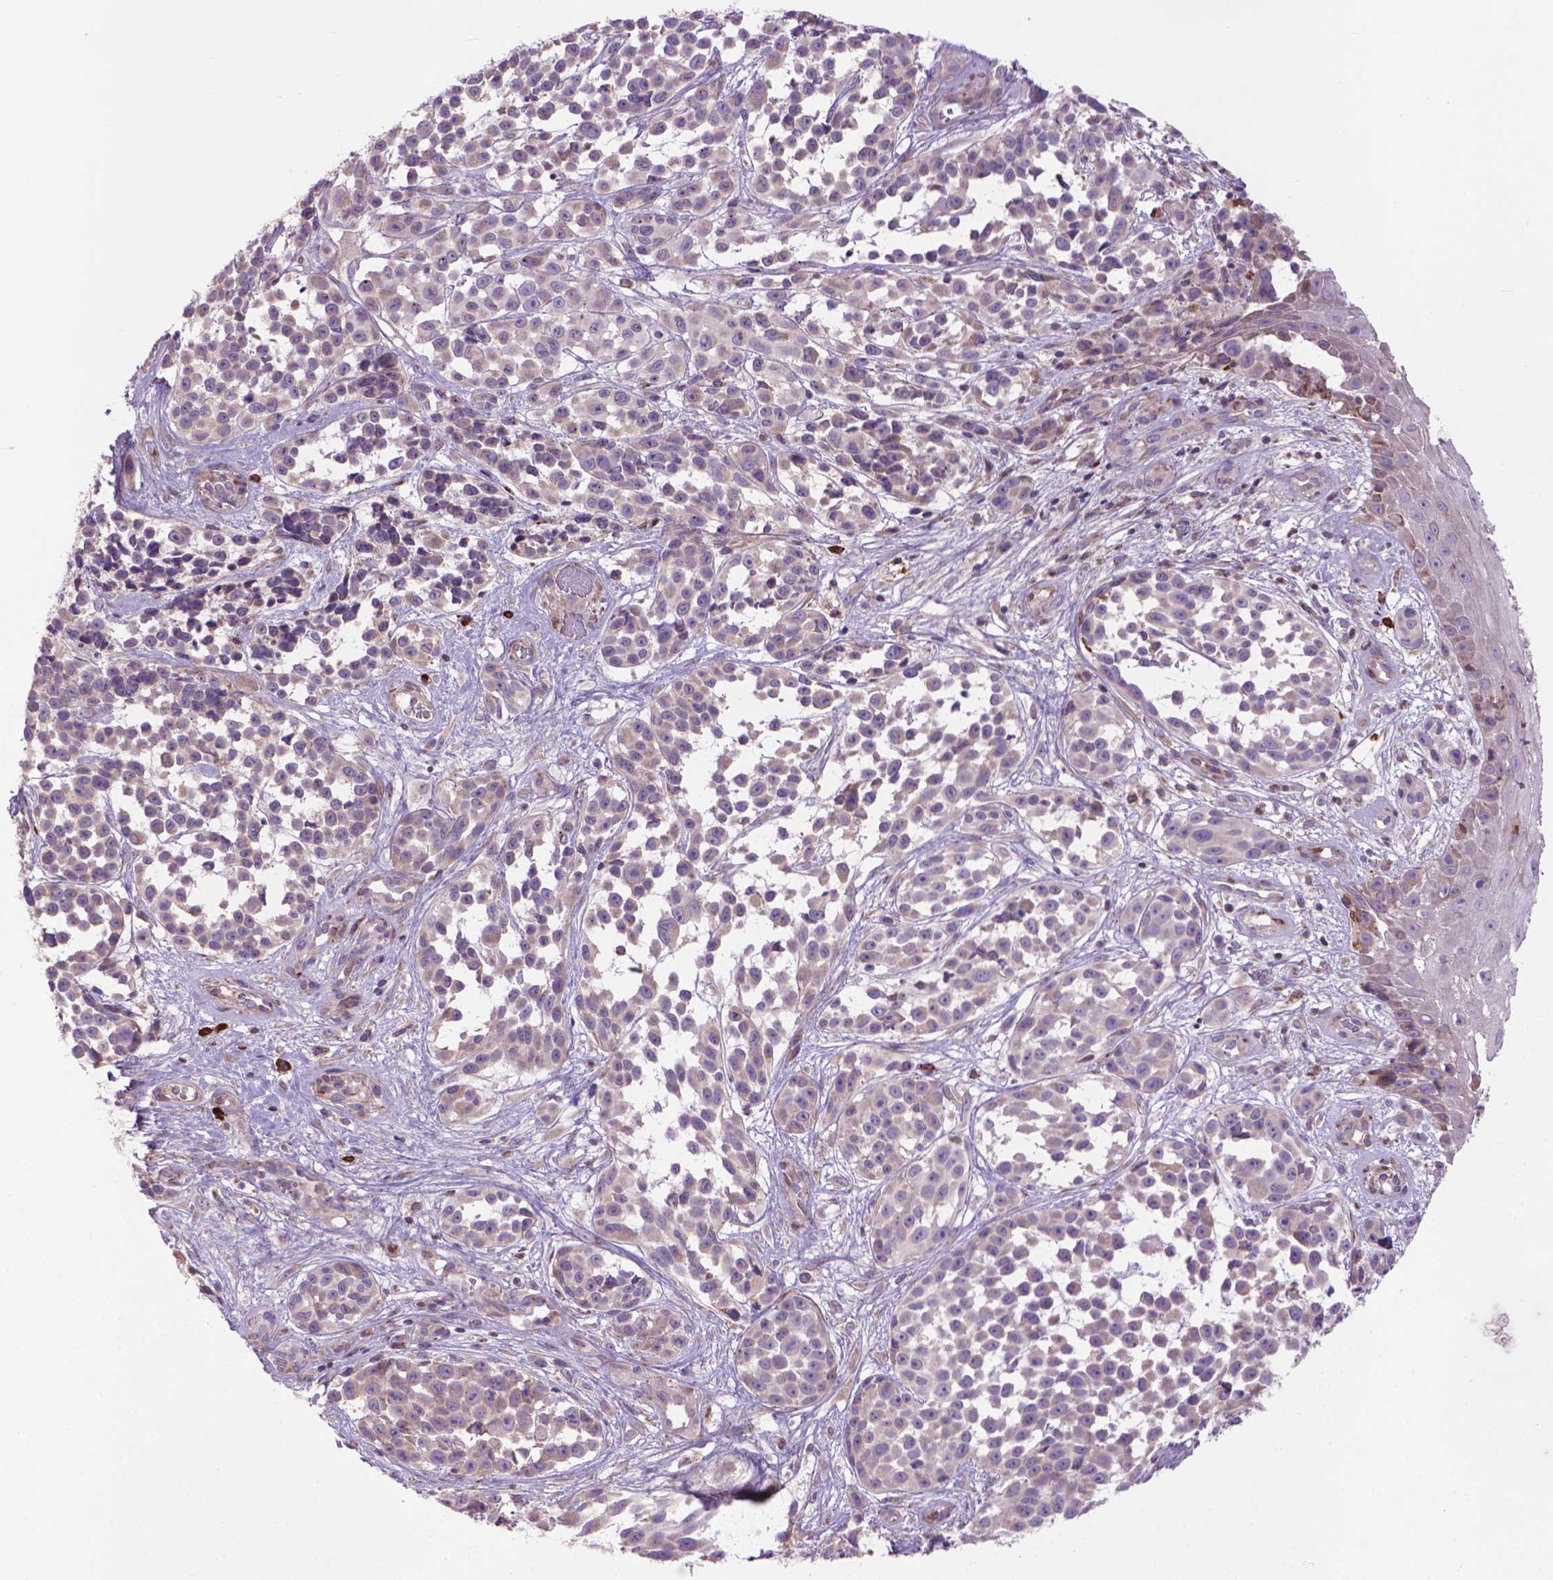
{"staining": {"intensity": "negative", "quantity": "none", "location": "none"}, "tissue": "melanoma", "cell_type": "Tumor cells", "image_type": "cancer", "snomed": [{"axis": "morphology", "description": "Malignant melanoma, NOS"}, {"axis": "topography", "description": "Skin"}], "caption": "An IHC micrograph of melanoma is shown. There is no staining in tumor cells of melanoma.", "gene": "MYH14", "patient": {"sex": "female", "age": 88}}